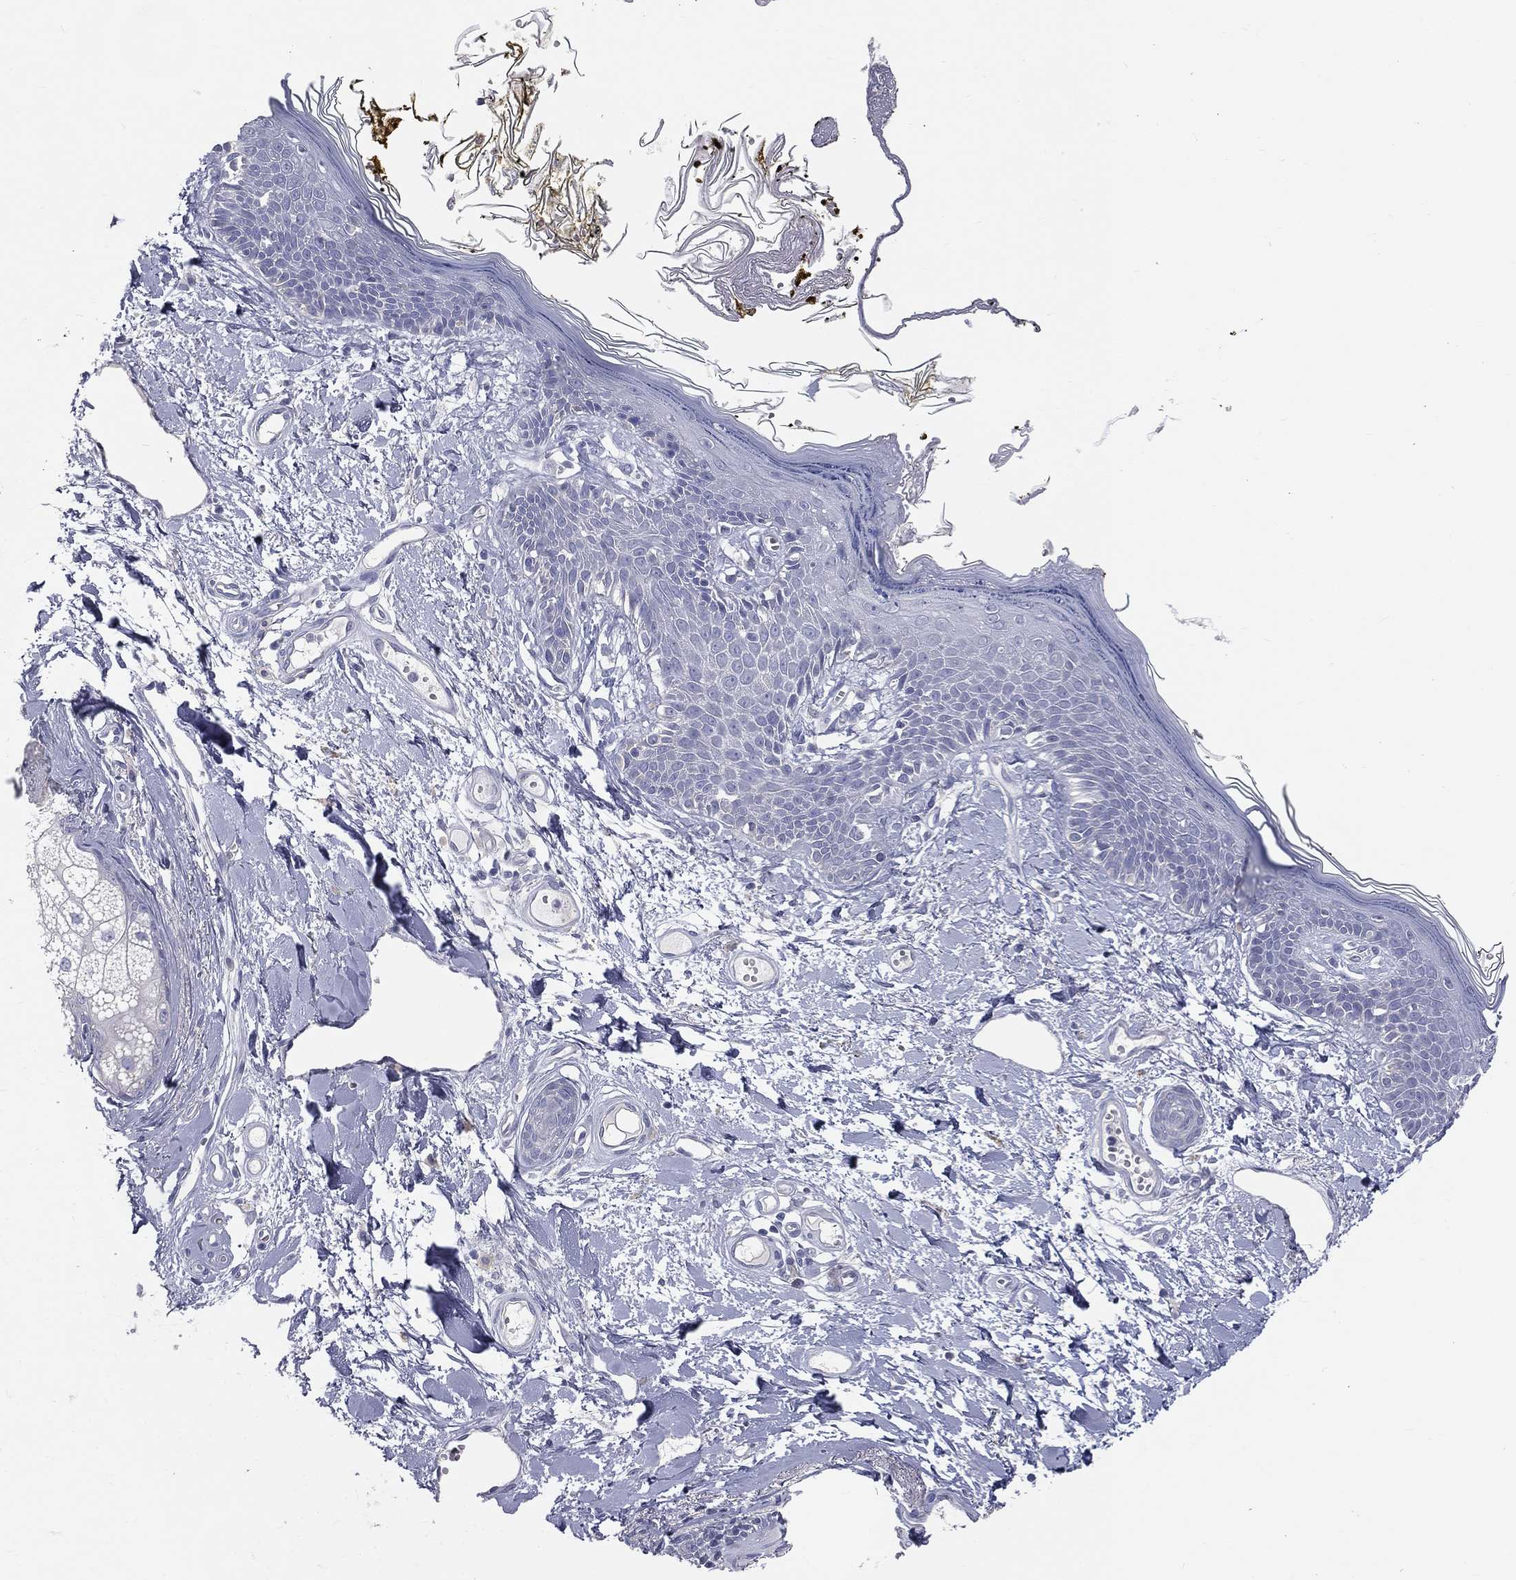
{"staining": {"intensity": "negative", "quantity": "none", "location": "none"}, "tissue": "skin", "cell_type": "Fibroblasts", "image_type": "normal", "snomed": [{"axis": "morphology", "description": "Normal tissue, NOS"}, {"axis": "topography", "description": "Skin"}], "caption": "This is a photomicrograph of immunohistochemistry staining of unremarkable skin, which shows no expression in fibroblasts.", "gene": "STK31", "patient": {"sex": "male", "age": 76}}